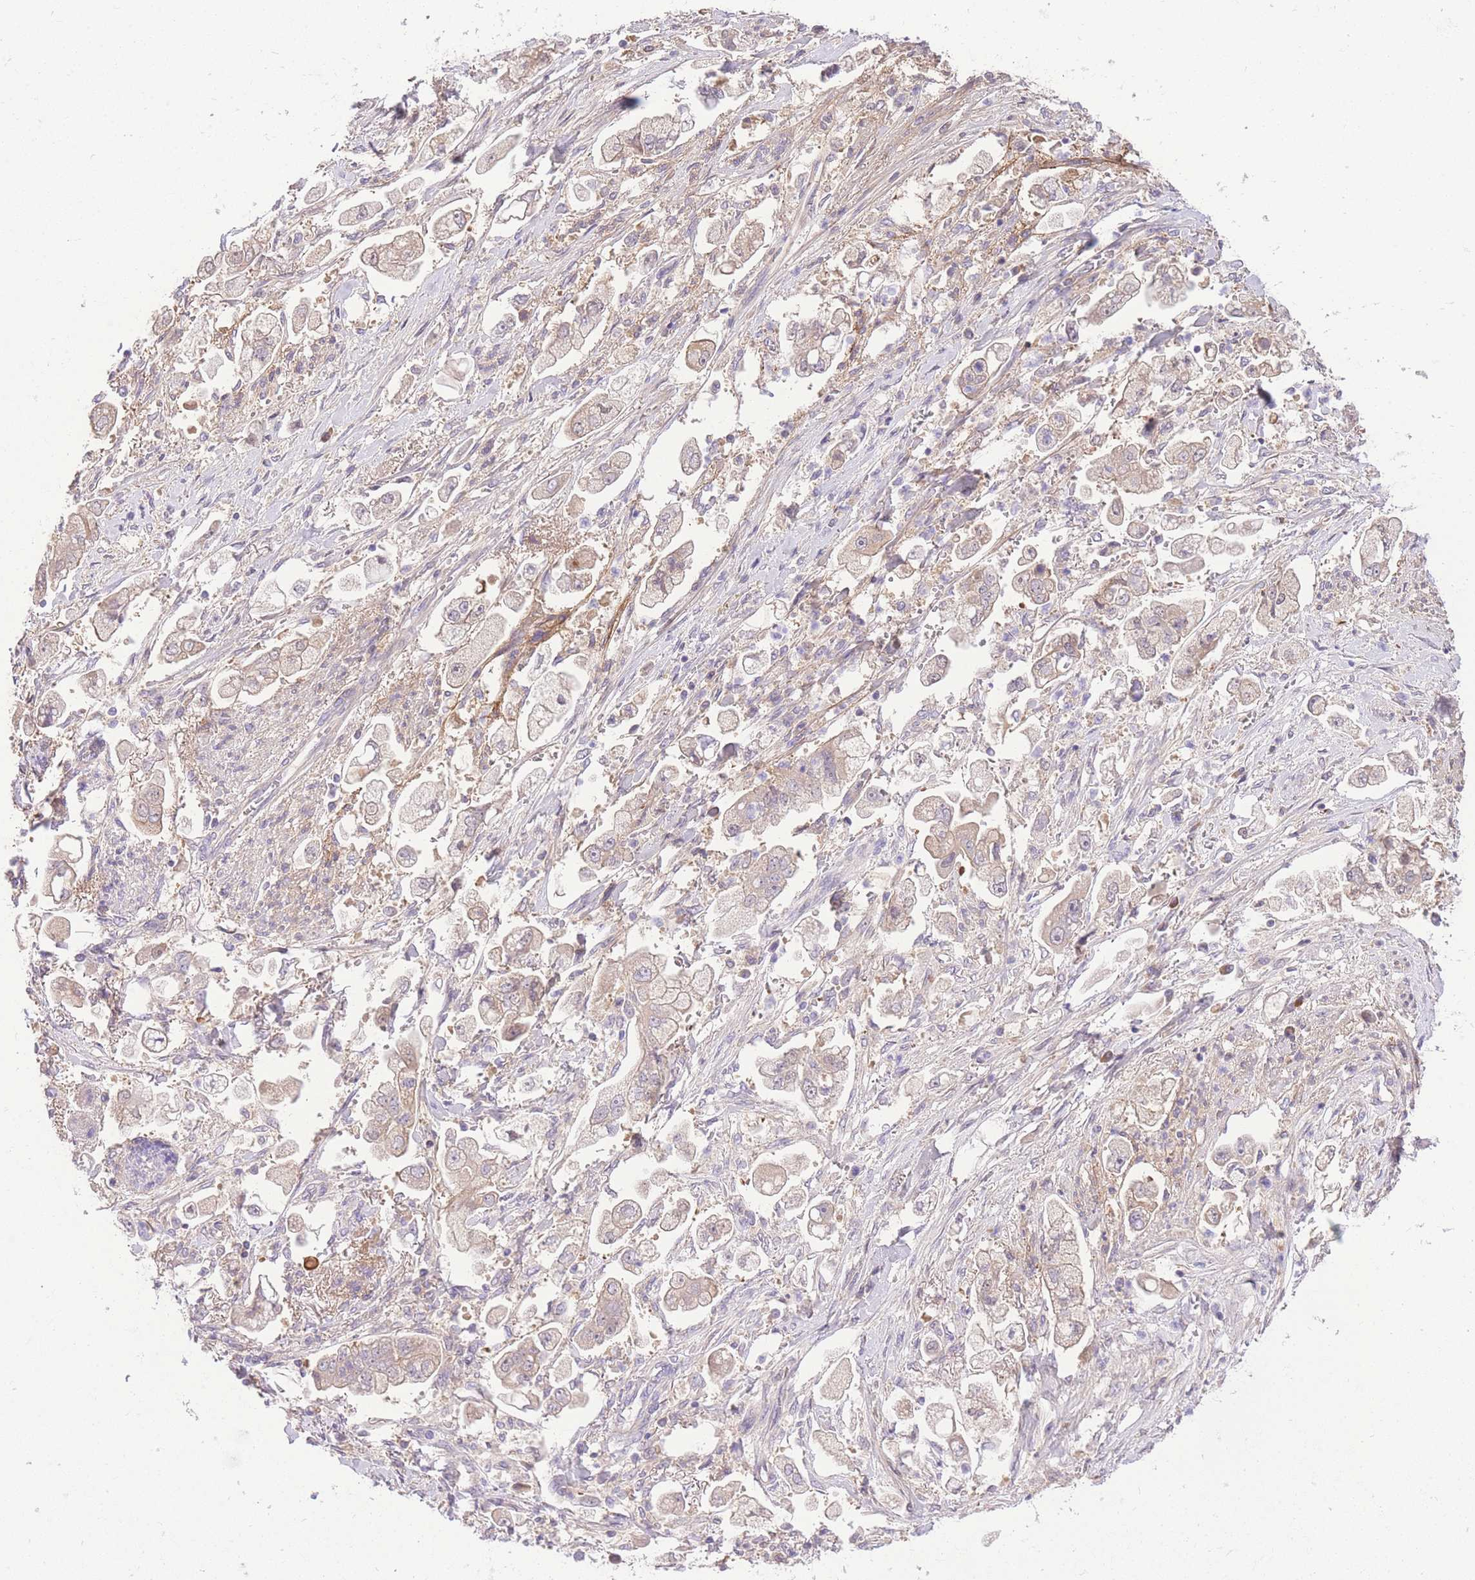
{"staining": {"intensity": "weak", "quantity": "<25%", "location": "cytoplasmic/membranous"}, "tissue": "stomach cancer", "cell_type": "Tumor cells", "image_type": "cancer", "snomed": [{"axis": "morphology", "description": "Adenocarcinoma, NOS"}, {"axis": "topography", "description": "Stomach"}], "caption": "Photomicrograph shows no protein staining in tumor cells of stomach adenocarcinoma tissue.", "gene": "LIPH", "patient": {"sex": "male", "age": 62}}